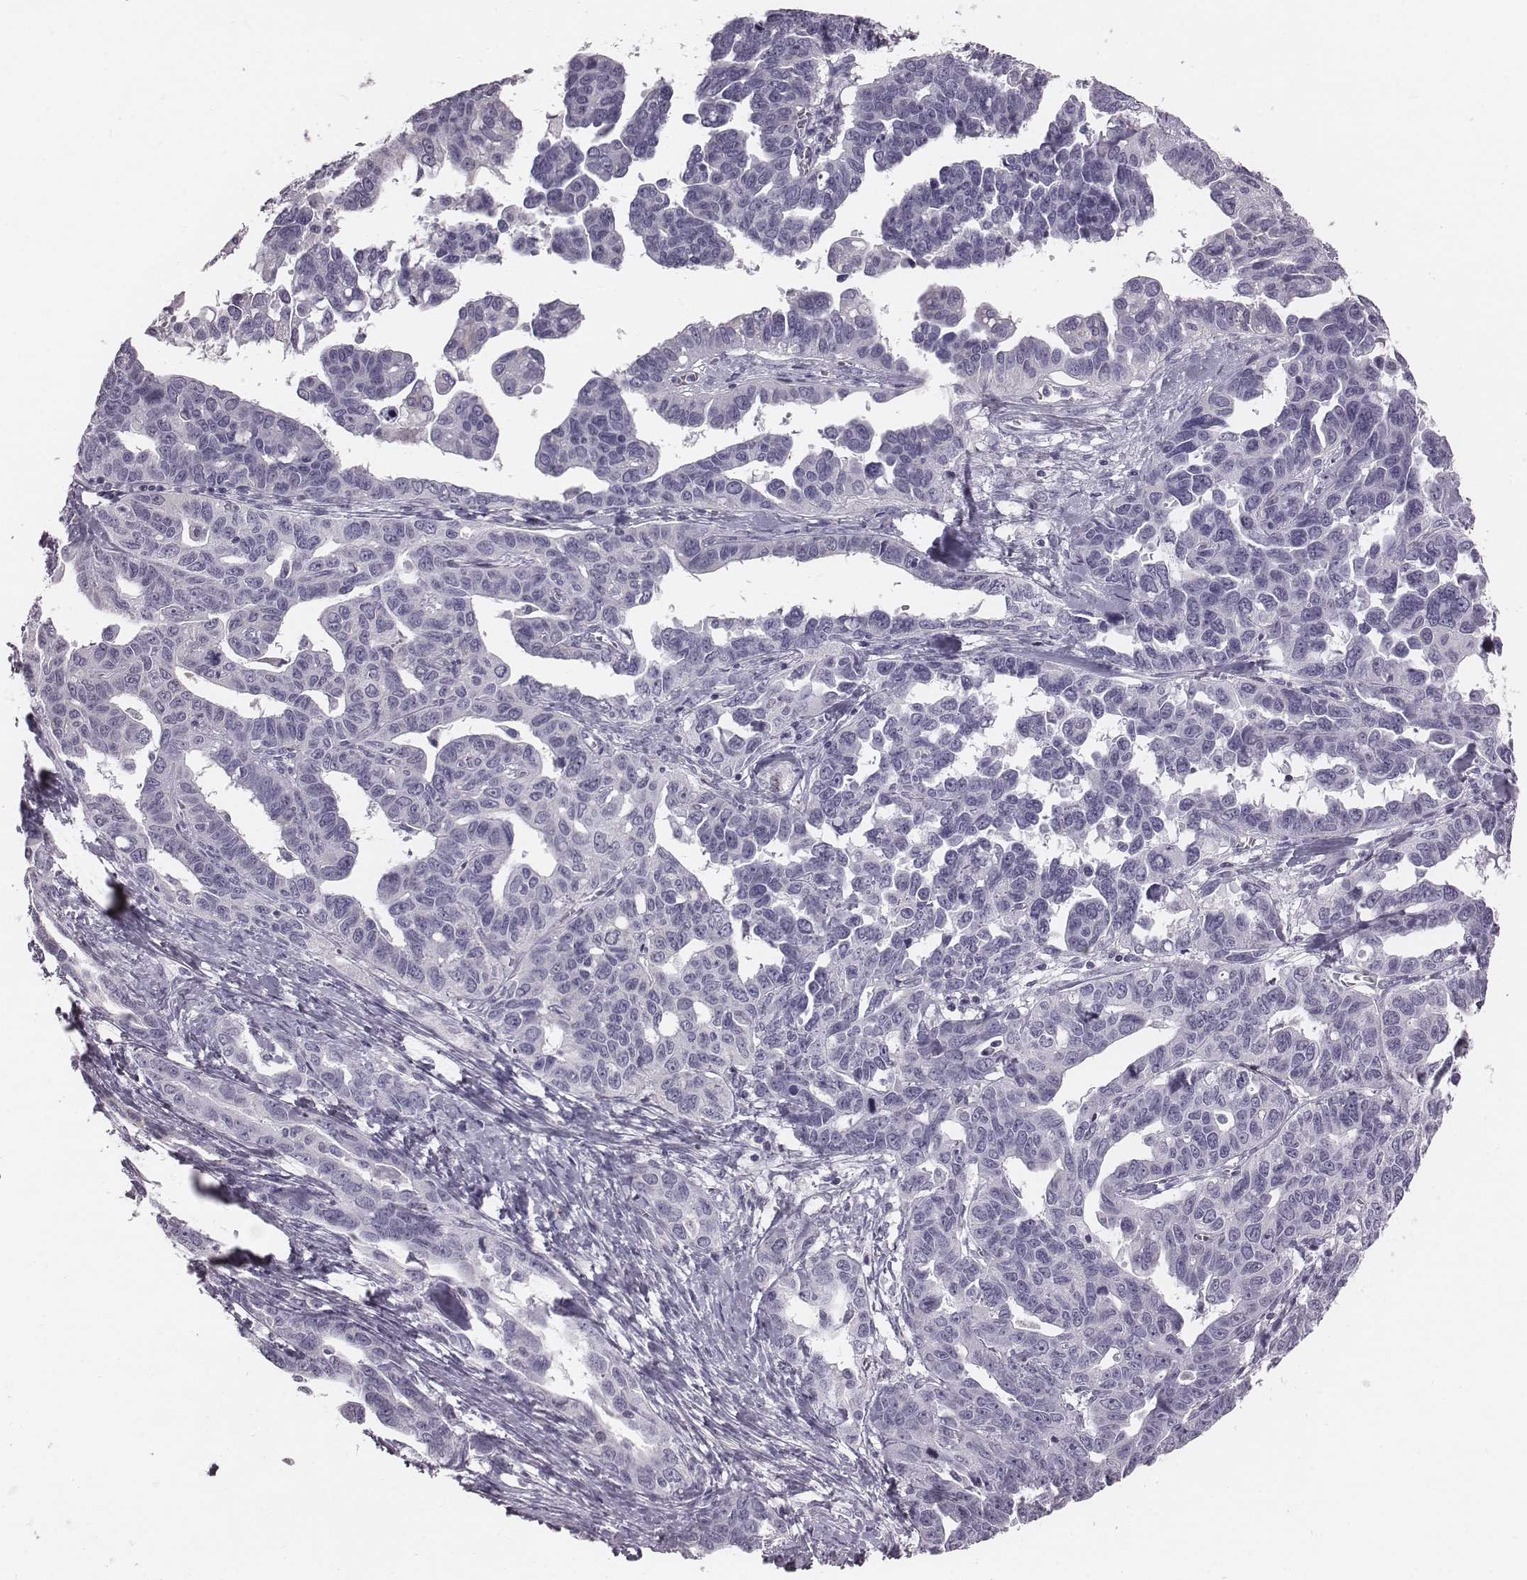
{"staining": {"intensity": "negative", "quantity": "none", "location": "none"}, "tissue": "ovarian cancer", "cell_type": "Tumor cells", "image_type": "cancer", "snomed": [{"axis": "morphology", "description": "Cystadenocarcinoma, serous, NOS"}, {"axis": "topography", "description": "Ovary"}], "caption": "Protein analysis of ovarian cancer reveals no significant positivity in tumor cells.", "gene": "PDE8B", "patient": {"sex": "female", "age": 69}}